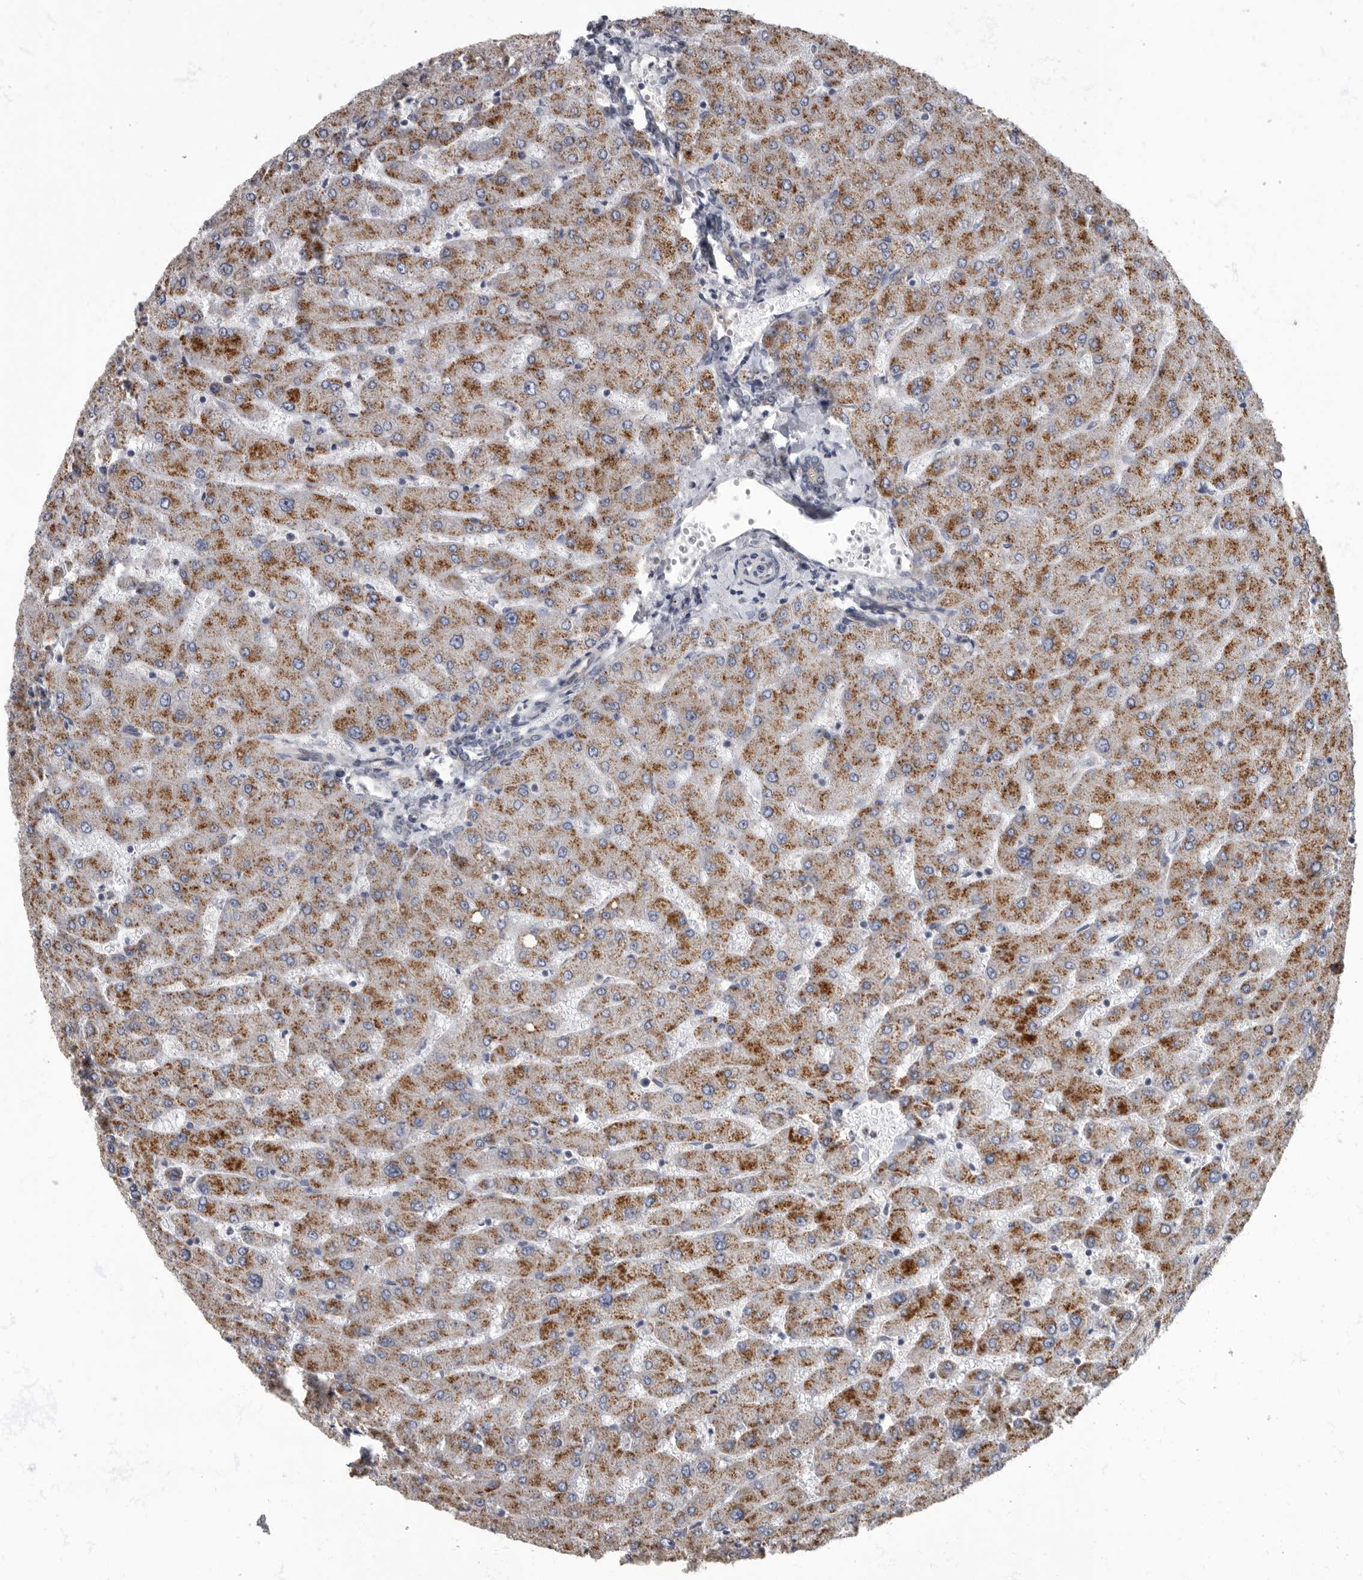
{"staining": {"intensity": "negative", "quantity": "none", "location": "none"}, "tissue": "liver", "cell_type": "Cholangiocytes", "image_type": "normal", "snomed": [{"axis": "morphology", "description": "Normal tissue, NOS"}, {"axis": "topography", "description": "Liver"}], "caption": "The image exhibits no staining of cholangiocytes in normal liver.", "gene": "PDK1", "patient": {"sex": "male", "age": 55}}